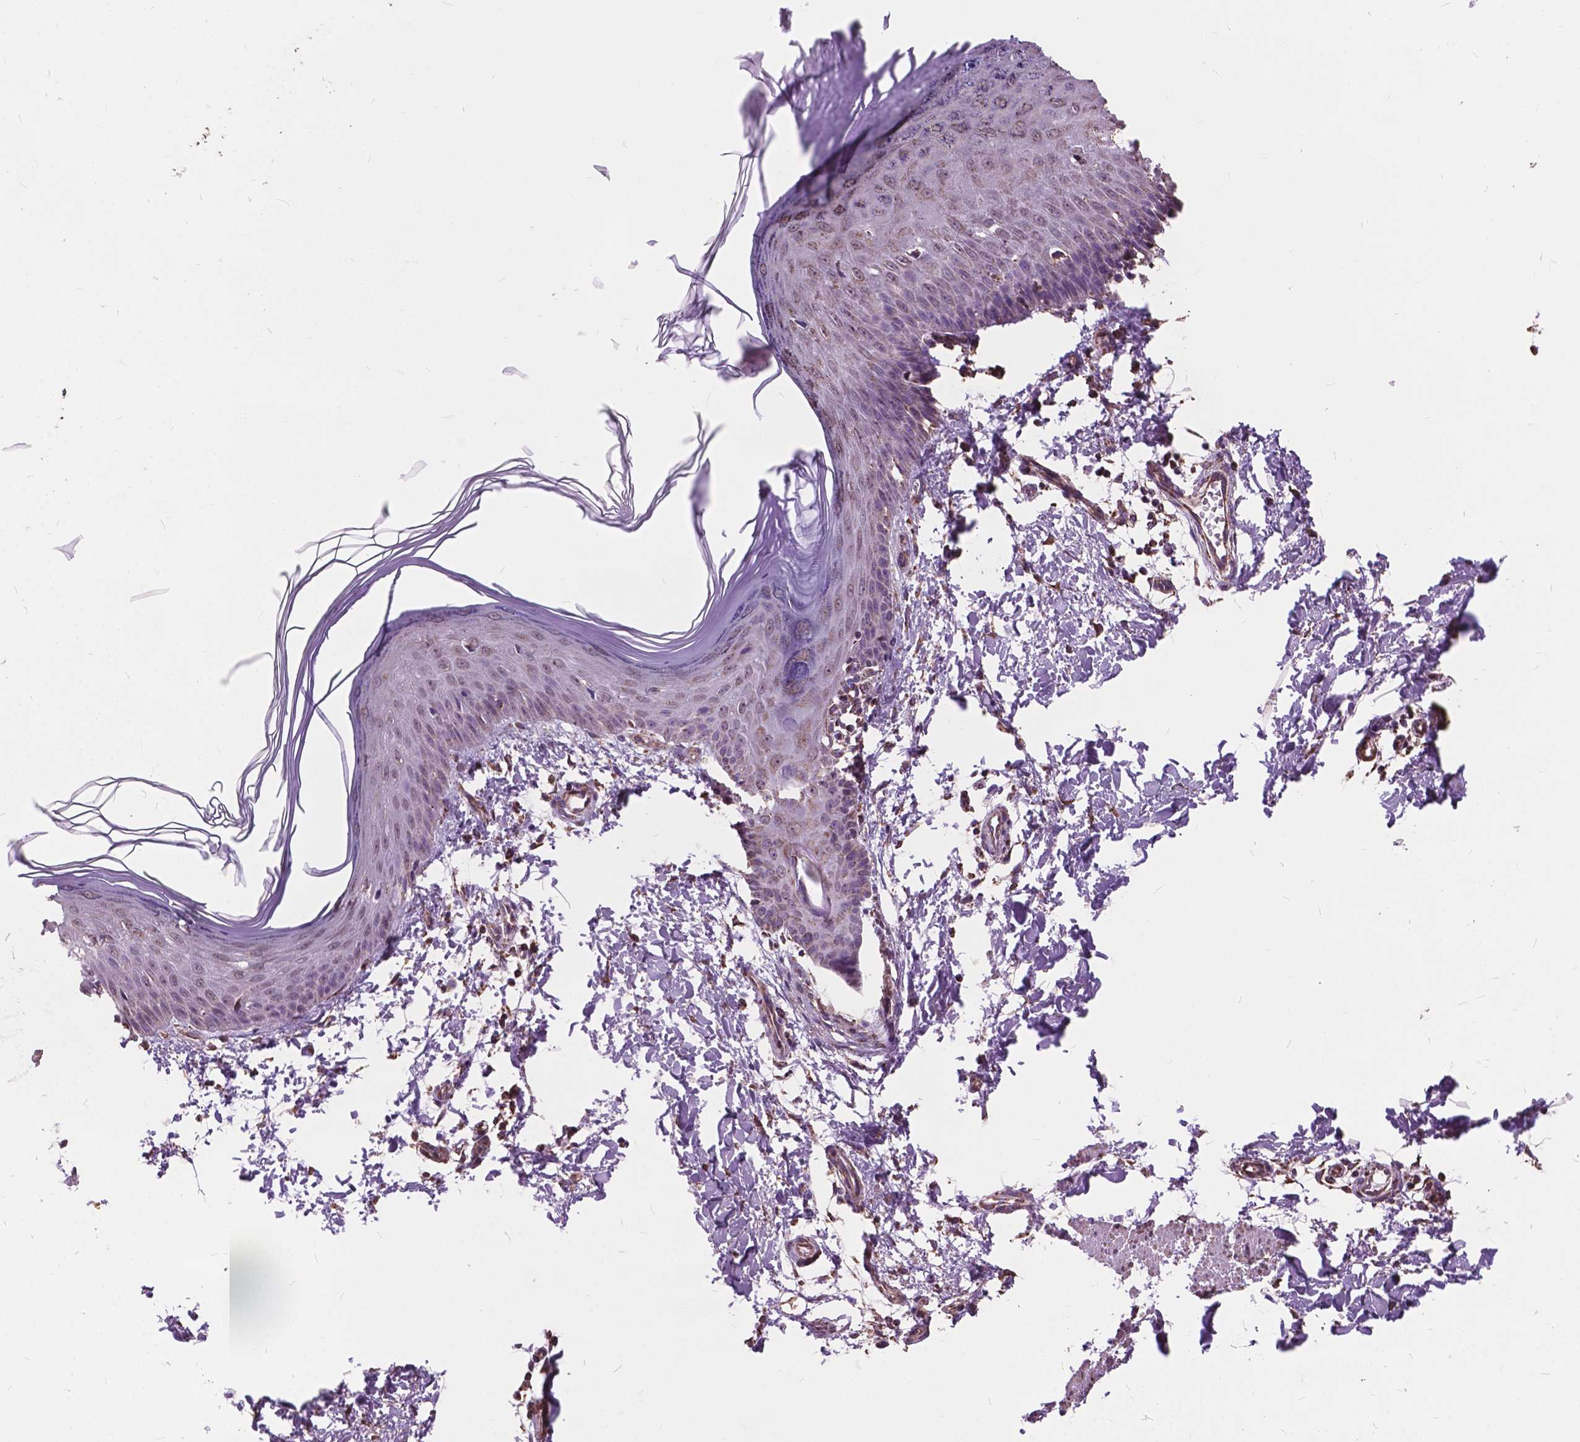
{"staining": {"intensity": "moderate", "quantity": ">75%", "location": "cytoplasmic/membranous"}, "tissue": "skin", "cell_type": "Fibroblasts", "image_type": "normal", "snomed": [{"axis": "morphology", "description": "Normal tissue, NOS"}, {"axis": "topography", "description": "Skin"}], "caption": "IHC (DAB (3,3'-diaminobenzidine)) staining of normal skin demonstrates moderate cytoplasmic/membranous protein expression in approximately >75% of fibroblasts.", "gene": "SCOC", "patient": {"sex": "female", "age": 62}}